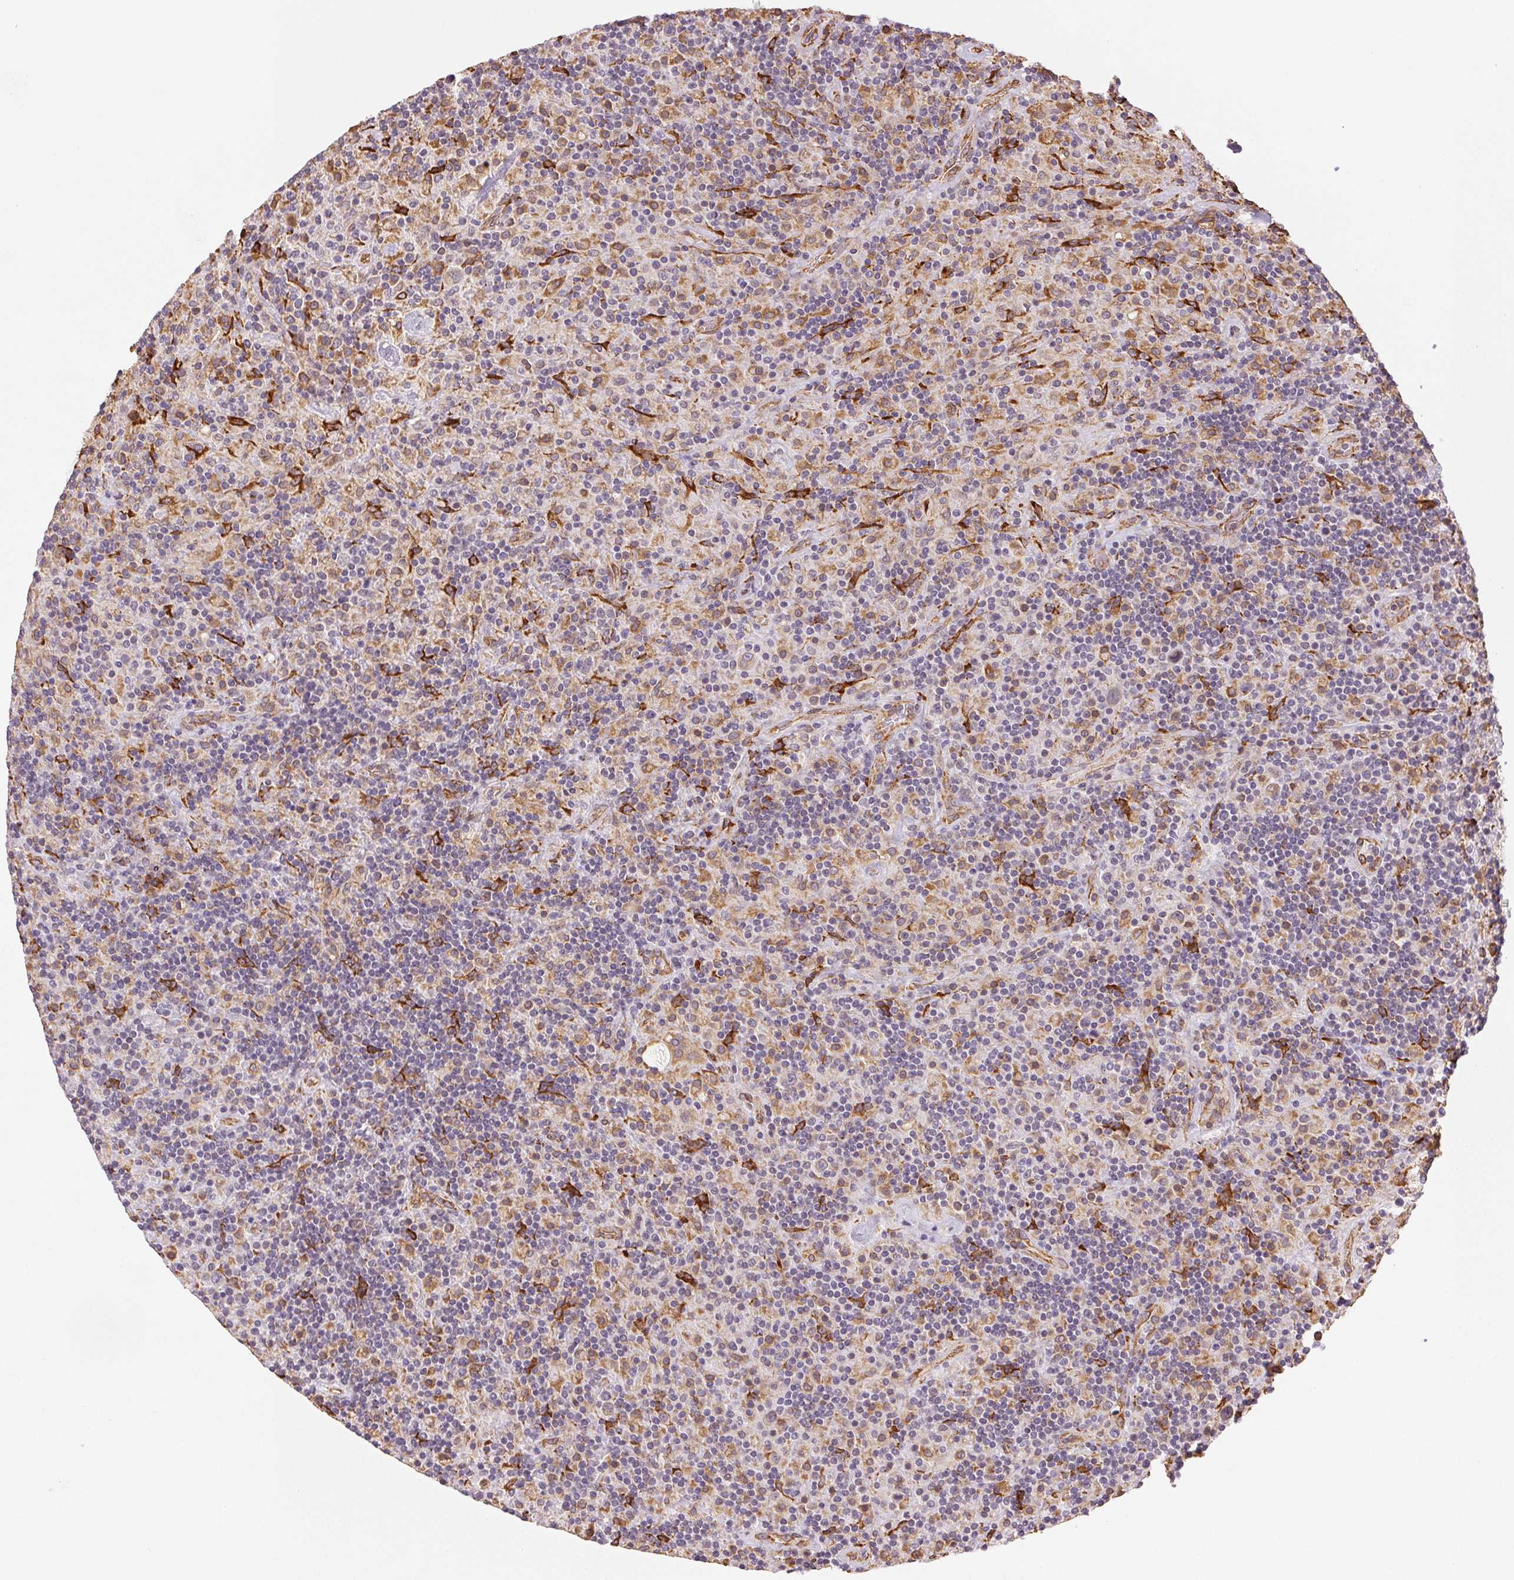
{"staining": {"intensity": "negative", "quantity": "none", "location": "none"}, "tissue": "lymphoma", "cell_type": "Tumor cells", "image_type": "cancer", "snomed": [{"axis": "morphology", "description": "Hodgkin's disease, NOS"}, {"axis": "topography", "description": "Lymph node"}], "caption": "DAB immunohistochemical staining of lymphoma exhibits no significant positivity in tumor cells. The staining was performed using DAB to visualize the protein expression in brown, while the nuclei were stained in blue with hematoxylin (Magnification: 20x).", "gene": "RCN3", "patient": {"sex": "male", "age": 70}}